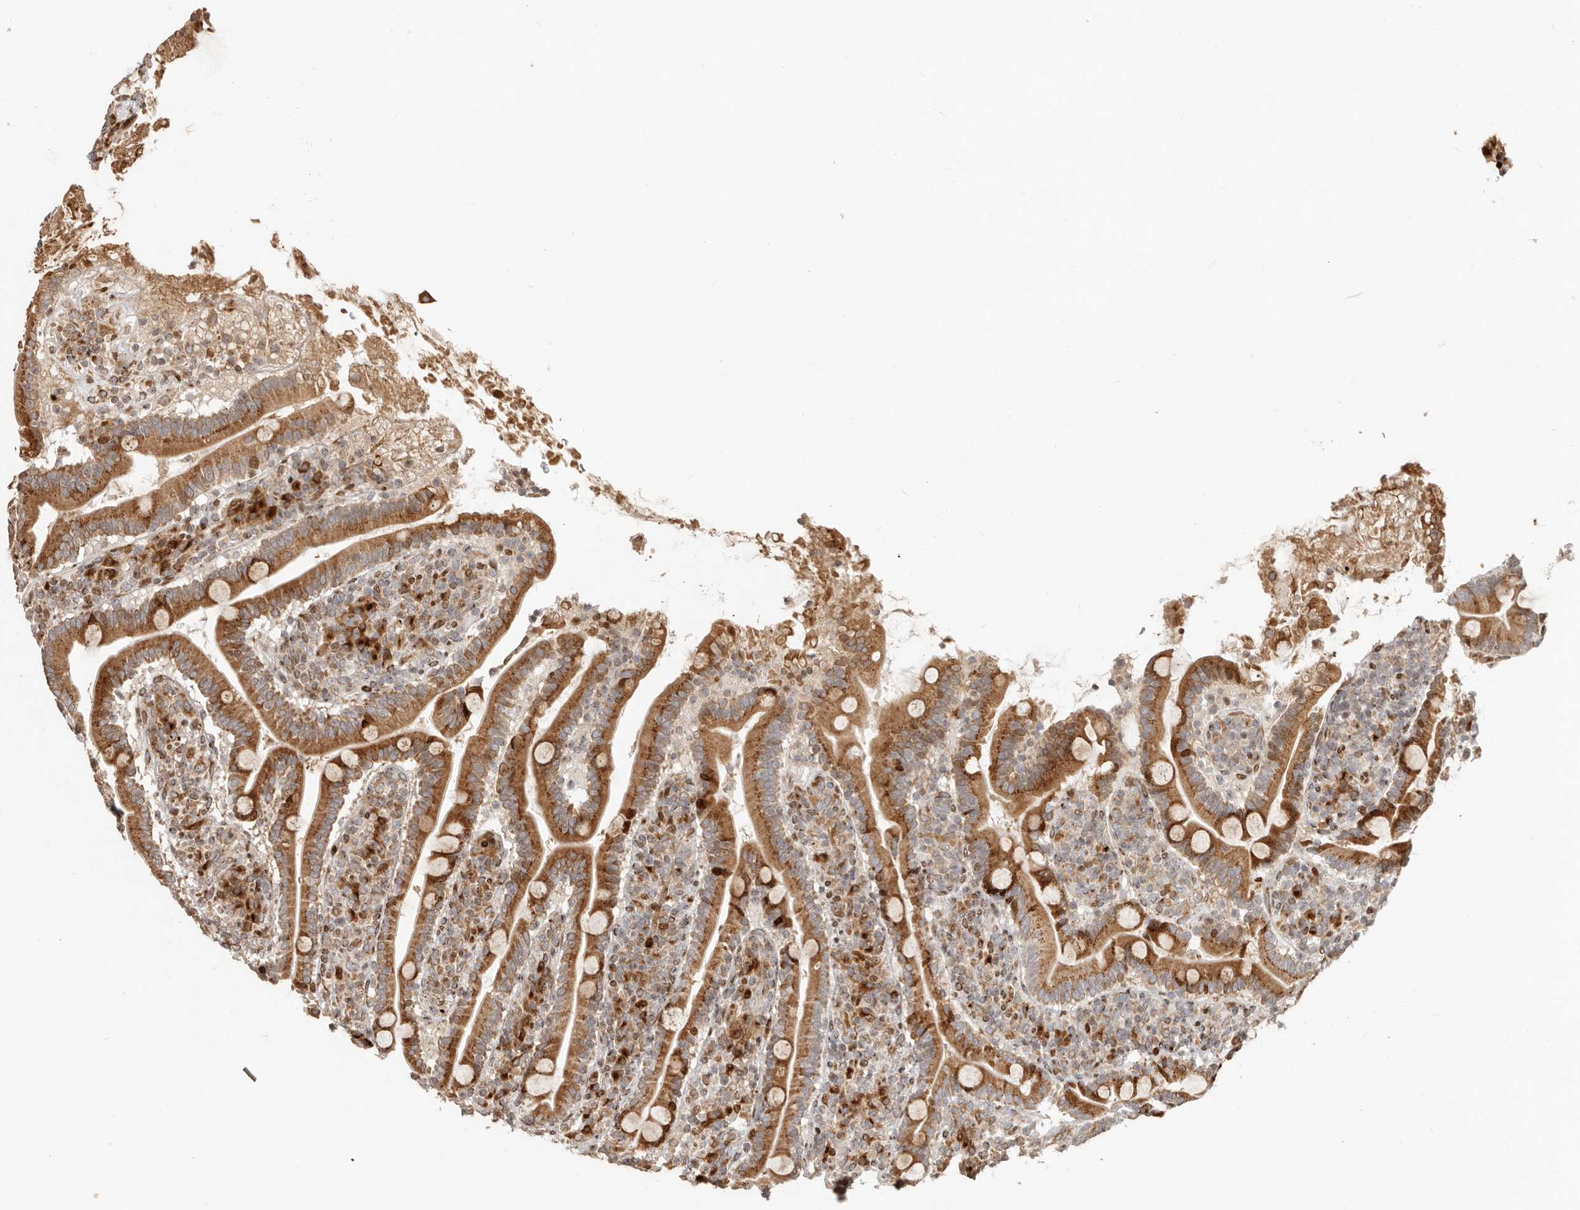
{"staining": {"intensity": "strong", "quantity": ">75%", "location": "cytoplasmic/membranous"}, "tissue": "duodenum", "cell_type": "Glandular cells", "image_type": "normal", "snomed": [{"axis": "morphology", "description": "Normal tissue, NOS"}, {"axis": "topography", "description": "Duodenum"}], "caption": "Glandular cells demonstrate high levels of strong cytoplasmic/membranous positivity in about >75% of cells in benign duodenum. (IHC, brightfield microscopy, high magnification).", "gene": "TRIM4", "patient": {"sex": "male", "age": 35}}